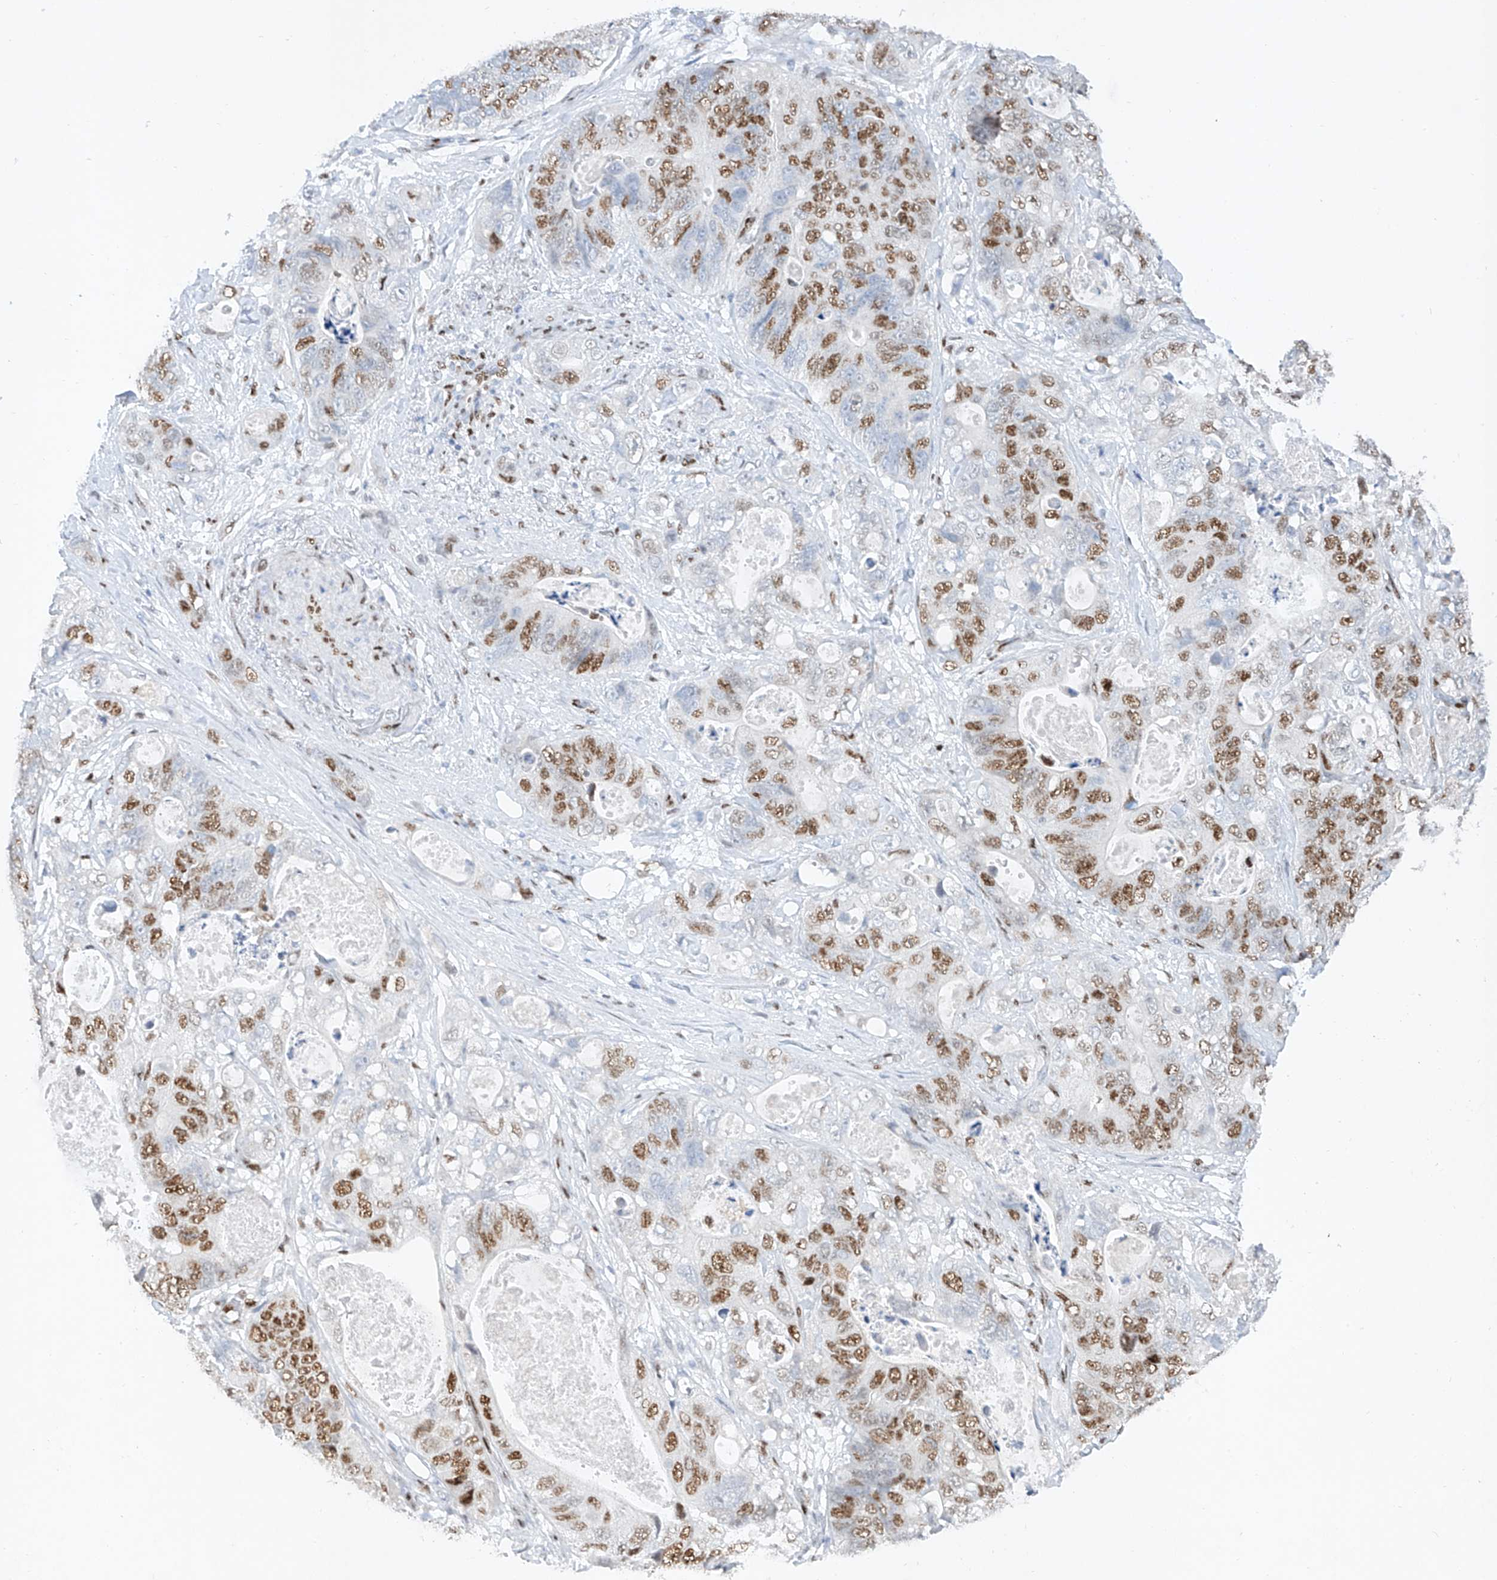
{"staining": {"intensity": "moderate", "quantity": ">75%", "location": "nuclear"}, "tissue": "stomach cancer", "cell_type": "Tumor cells", "image_type": "cancer", "snomed": [{"axis": "morphology", "description": "Normal tissue, NOS"}, {"axis": "morphology", "description": "Adenocarcinoma, NOS"}, {"axis": "topography", "description": "Stomach"}], "caption": "Immunohistochemical staining of human stomach adenocarcinoma exhibits moderate nuclear protein positivity in approximately >75% of tumor cells. Immunohistochemistry stains the protein of interest in brown and the nuclei are stained blue.", "gene": "TAF4", "patient": {"sex": "female", "age": 89}}